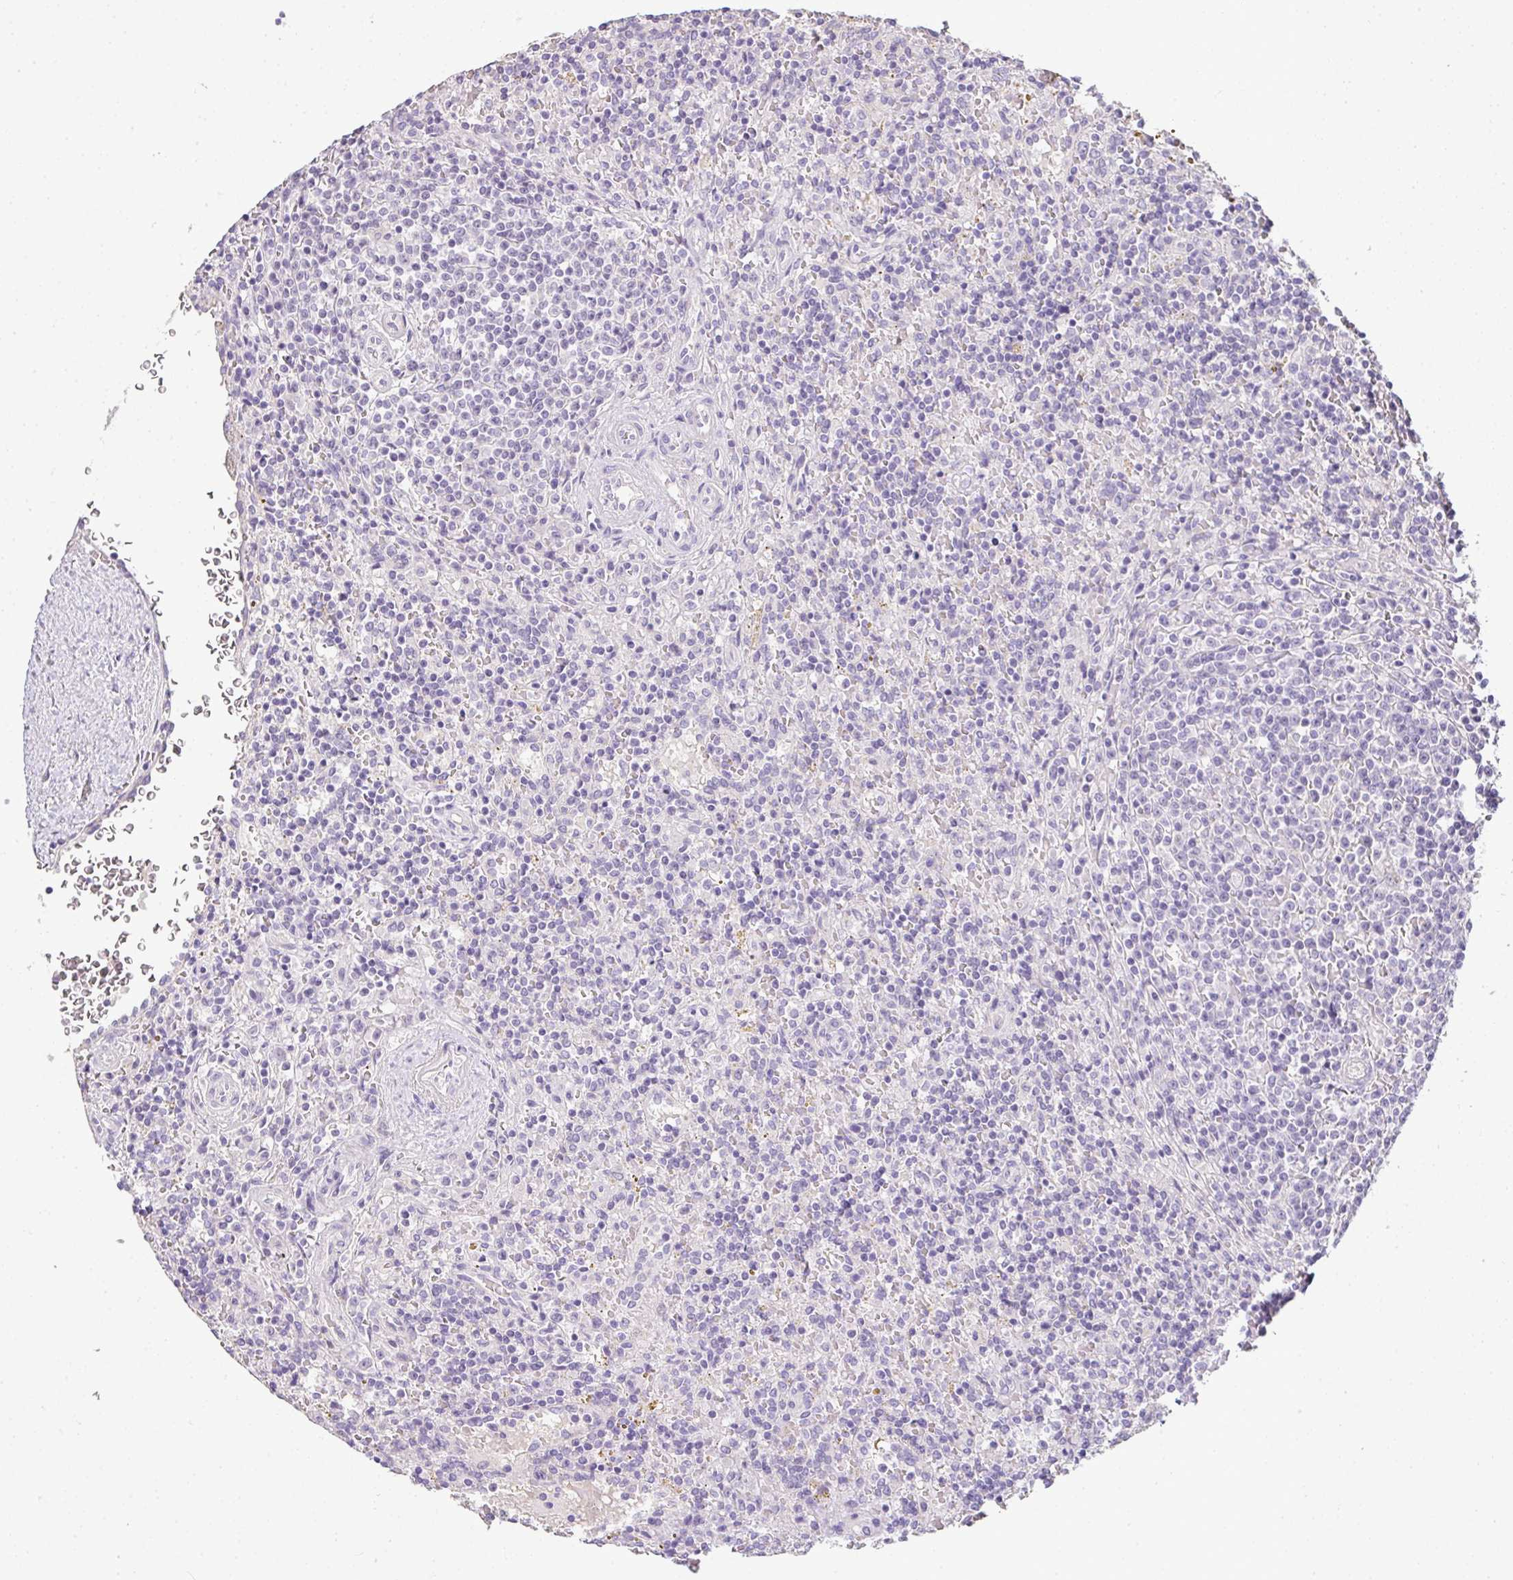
{"staining": {"intensity": "negative", "quantity": "none", "location": "none"}, "tissue": "lymphoma", "cell_type": "Tumor cells", "image_type": "cancer", "snomed": [{"axis": "morphology", "description": "Malignant lymphoma, non-Hodgkin's type, Low grade"}, {"axis": "topography", "description": "Spleen"}], "caption": "The image exhibits no significant expression in tumor cells of lymphoma. (DAB (3,3'-diaminobenzidine) IHC, high magnification).", "gene": "CMPK1", "patient": {"sex": "male", "age": 67}}